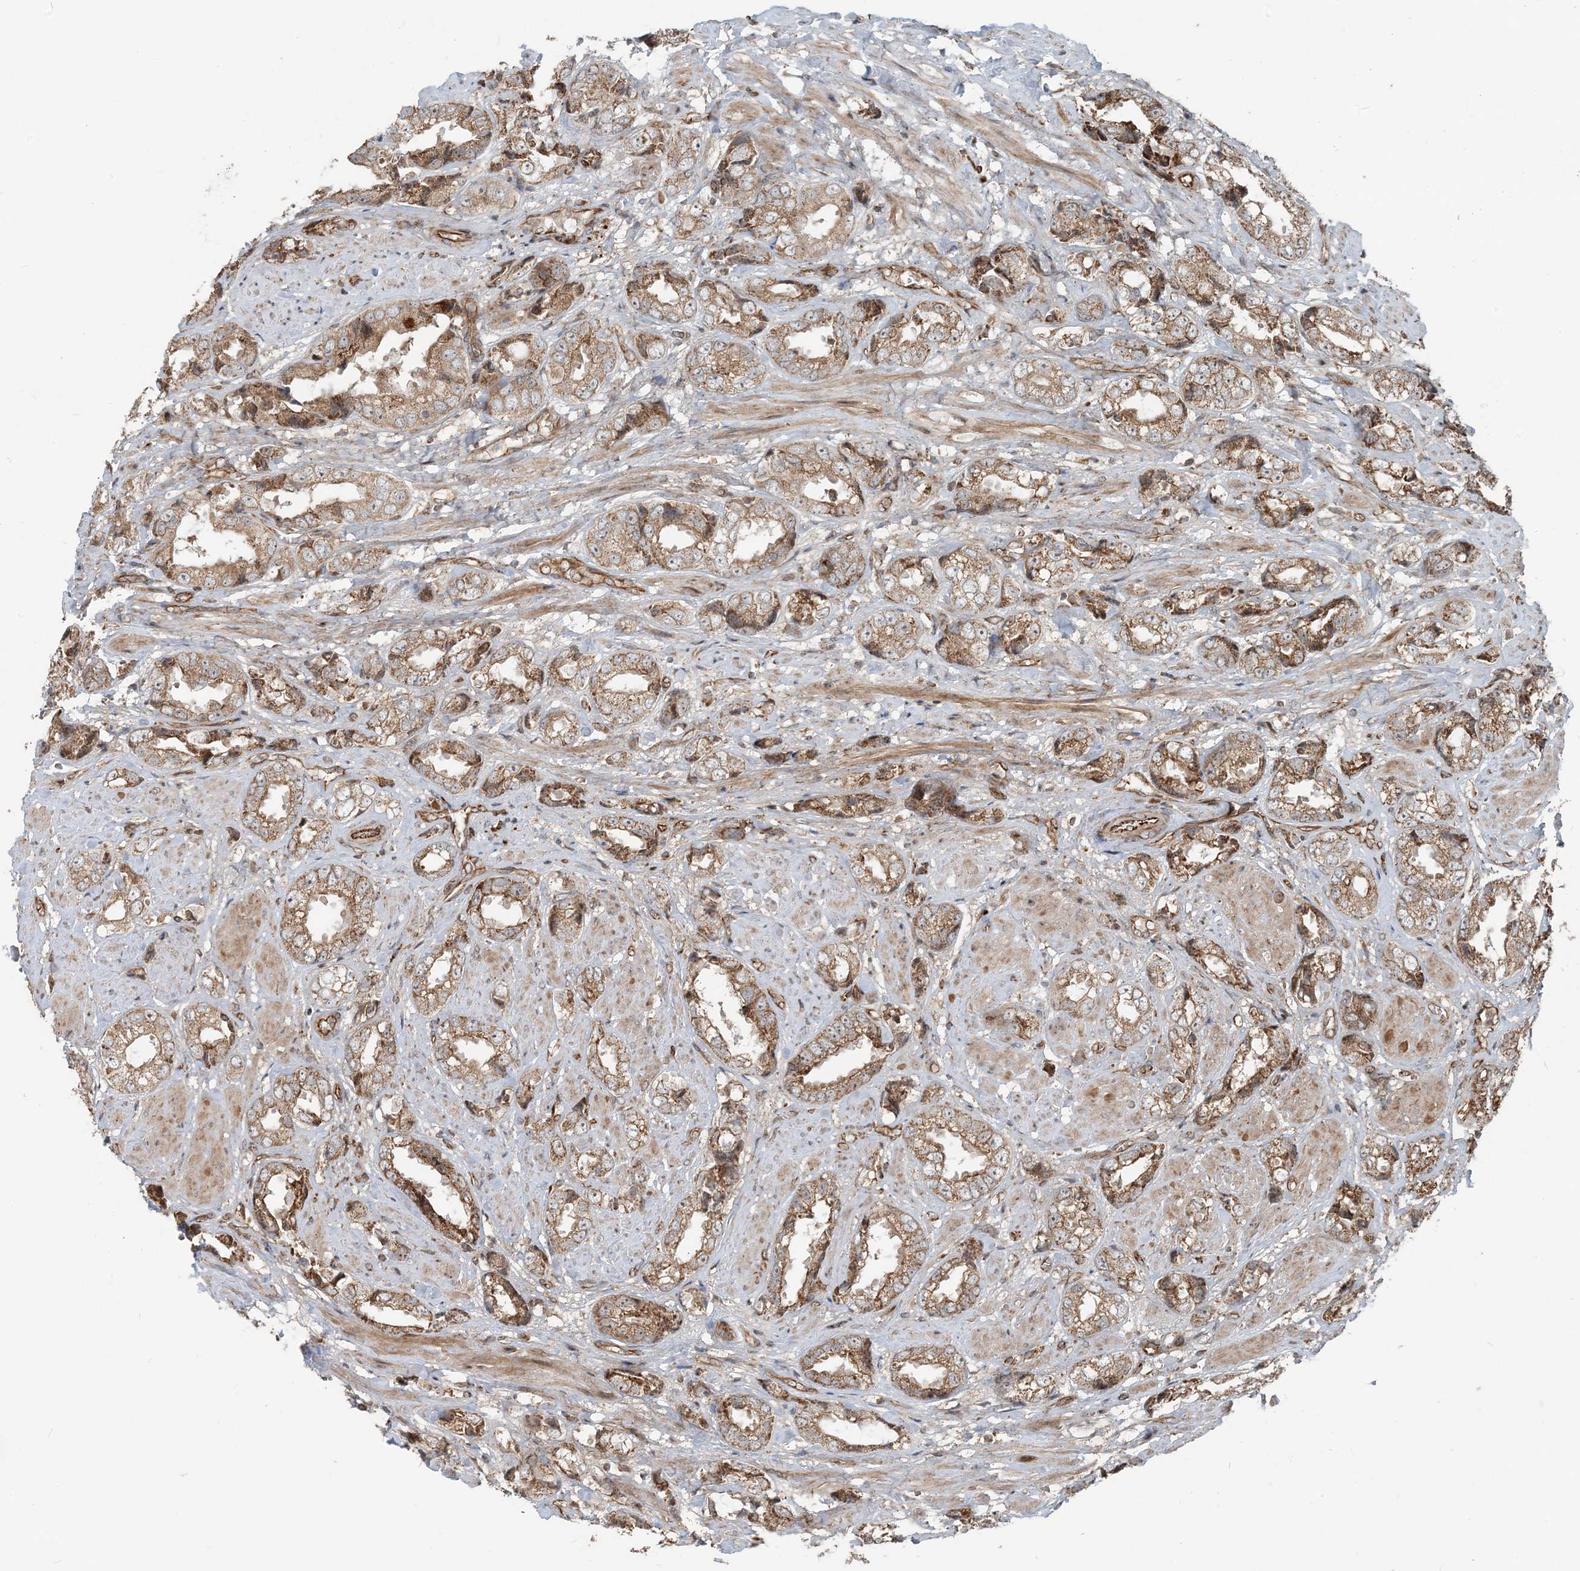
{"staining": {"intensity": "moderate", "quantity": ">75%", "location": "cytoplasmic/membranous"}, "tissue": "prostate cancer", "cell_type": "Tumor cells", "image_type": "cancer", "snomed": [{"axis": "morphology", "description": "Adenocarcinoma, High grade"}, {"axis": "topography", "description": "Prostate"}], "caption": "Prostate adenocarcinoma (high-grade) stained for a protein (brown) demonstrates moderate cytoplasmic/membranous positive expression in about >75% of tumor cells.", "gene": "EDEM2", "patient": {"sex": "male", "age": 61}}